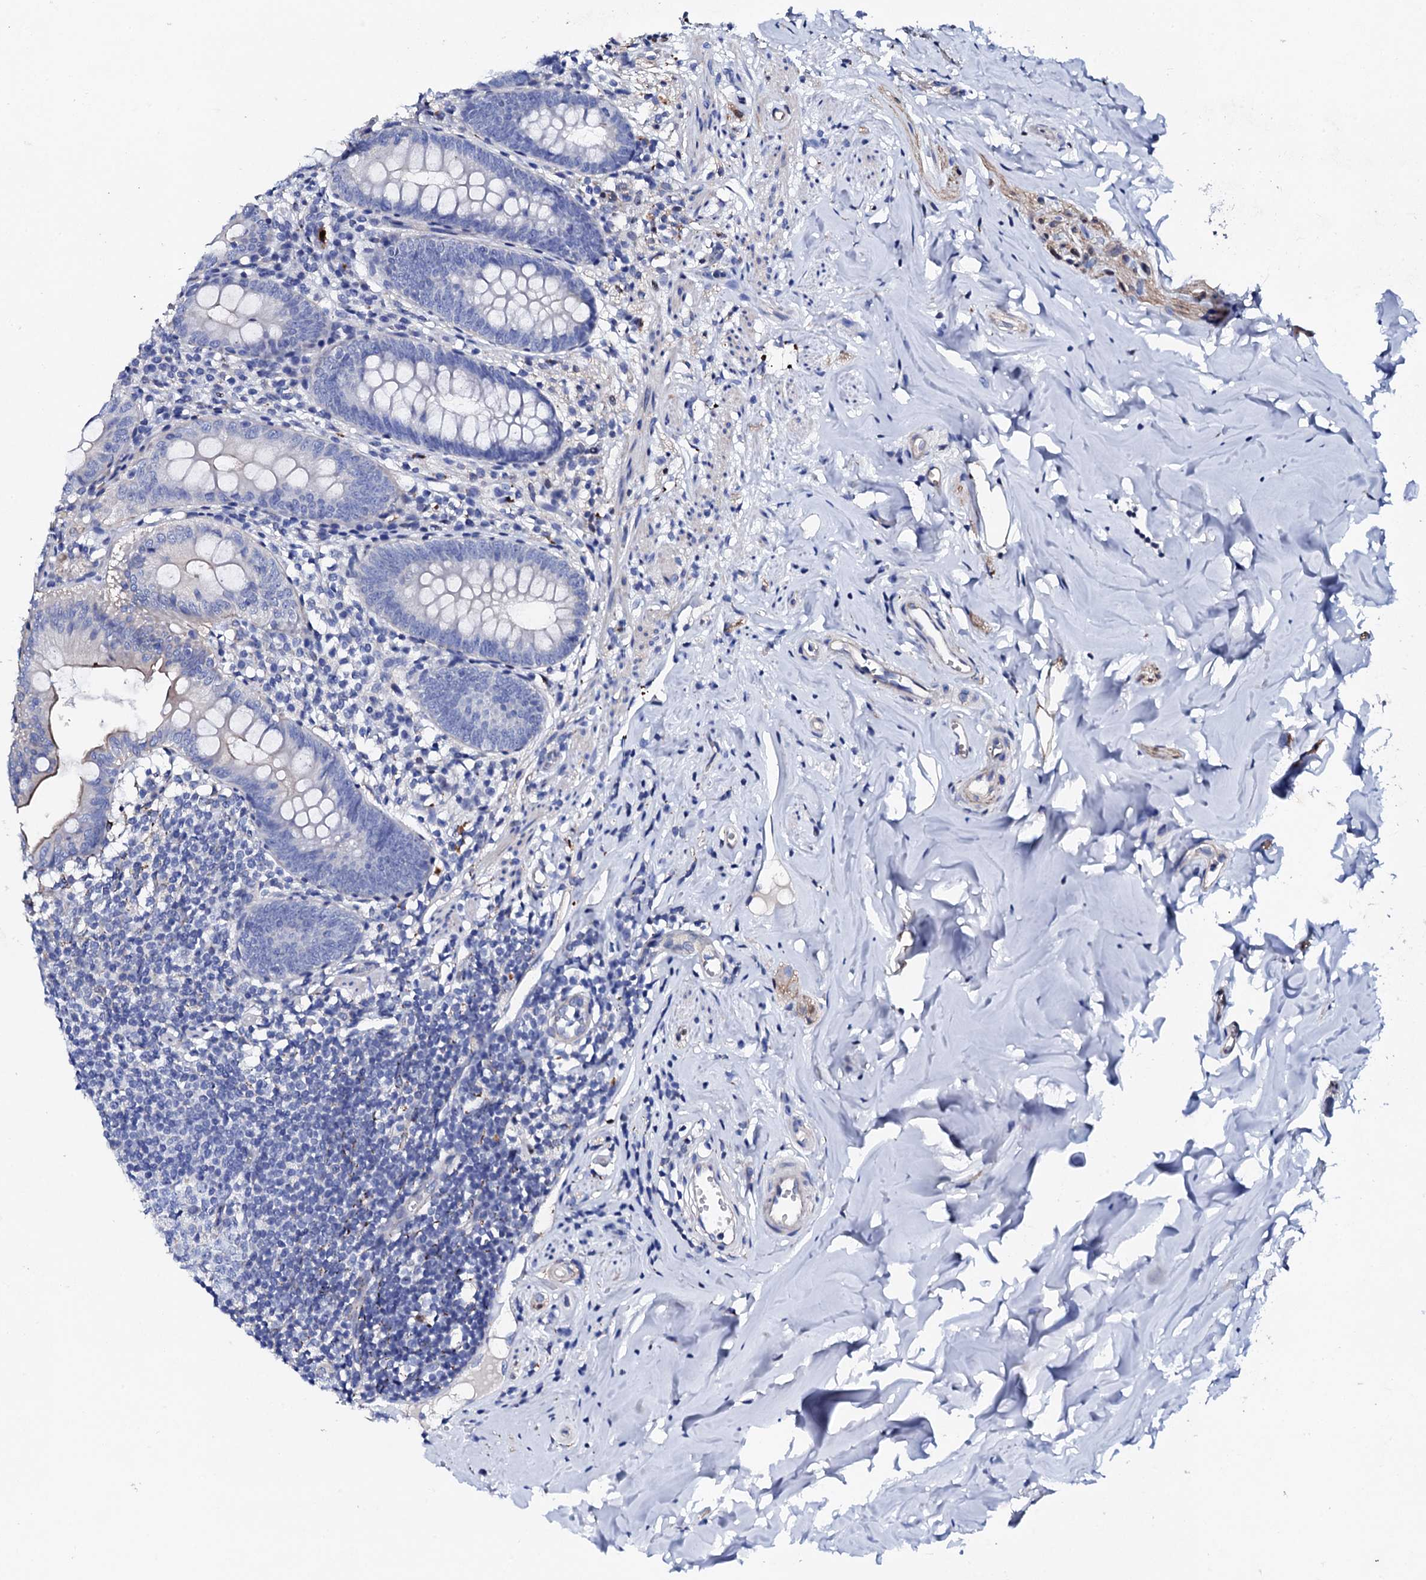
{"staining": {"intensity": "negative", "quantity": "none", "location": "none"}, "tissue": "appendix", "cell_type": "Glandular cells", "image_type": "normal", "snomed": [{"axis": "morphology", "description": "Normal tissue, NOS"}, {"axis": "topography", "description": "Appendix"}], "caption": "Appendix stained for a protein using IHC exhibits no staining glandular cells.", "gene": "KLHL32", "patient": {"sex": "female", "age": 51}}